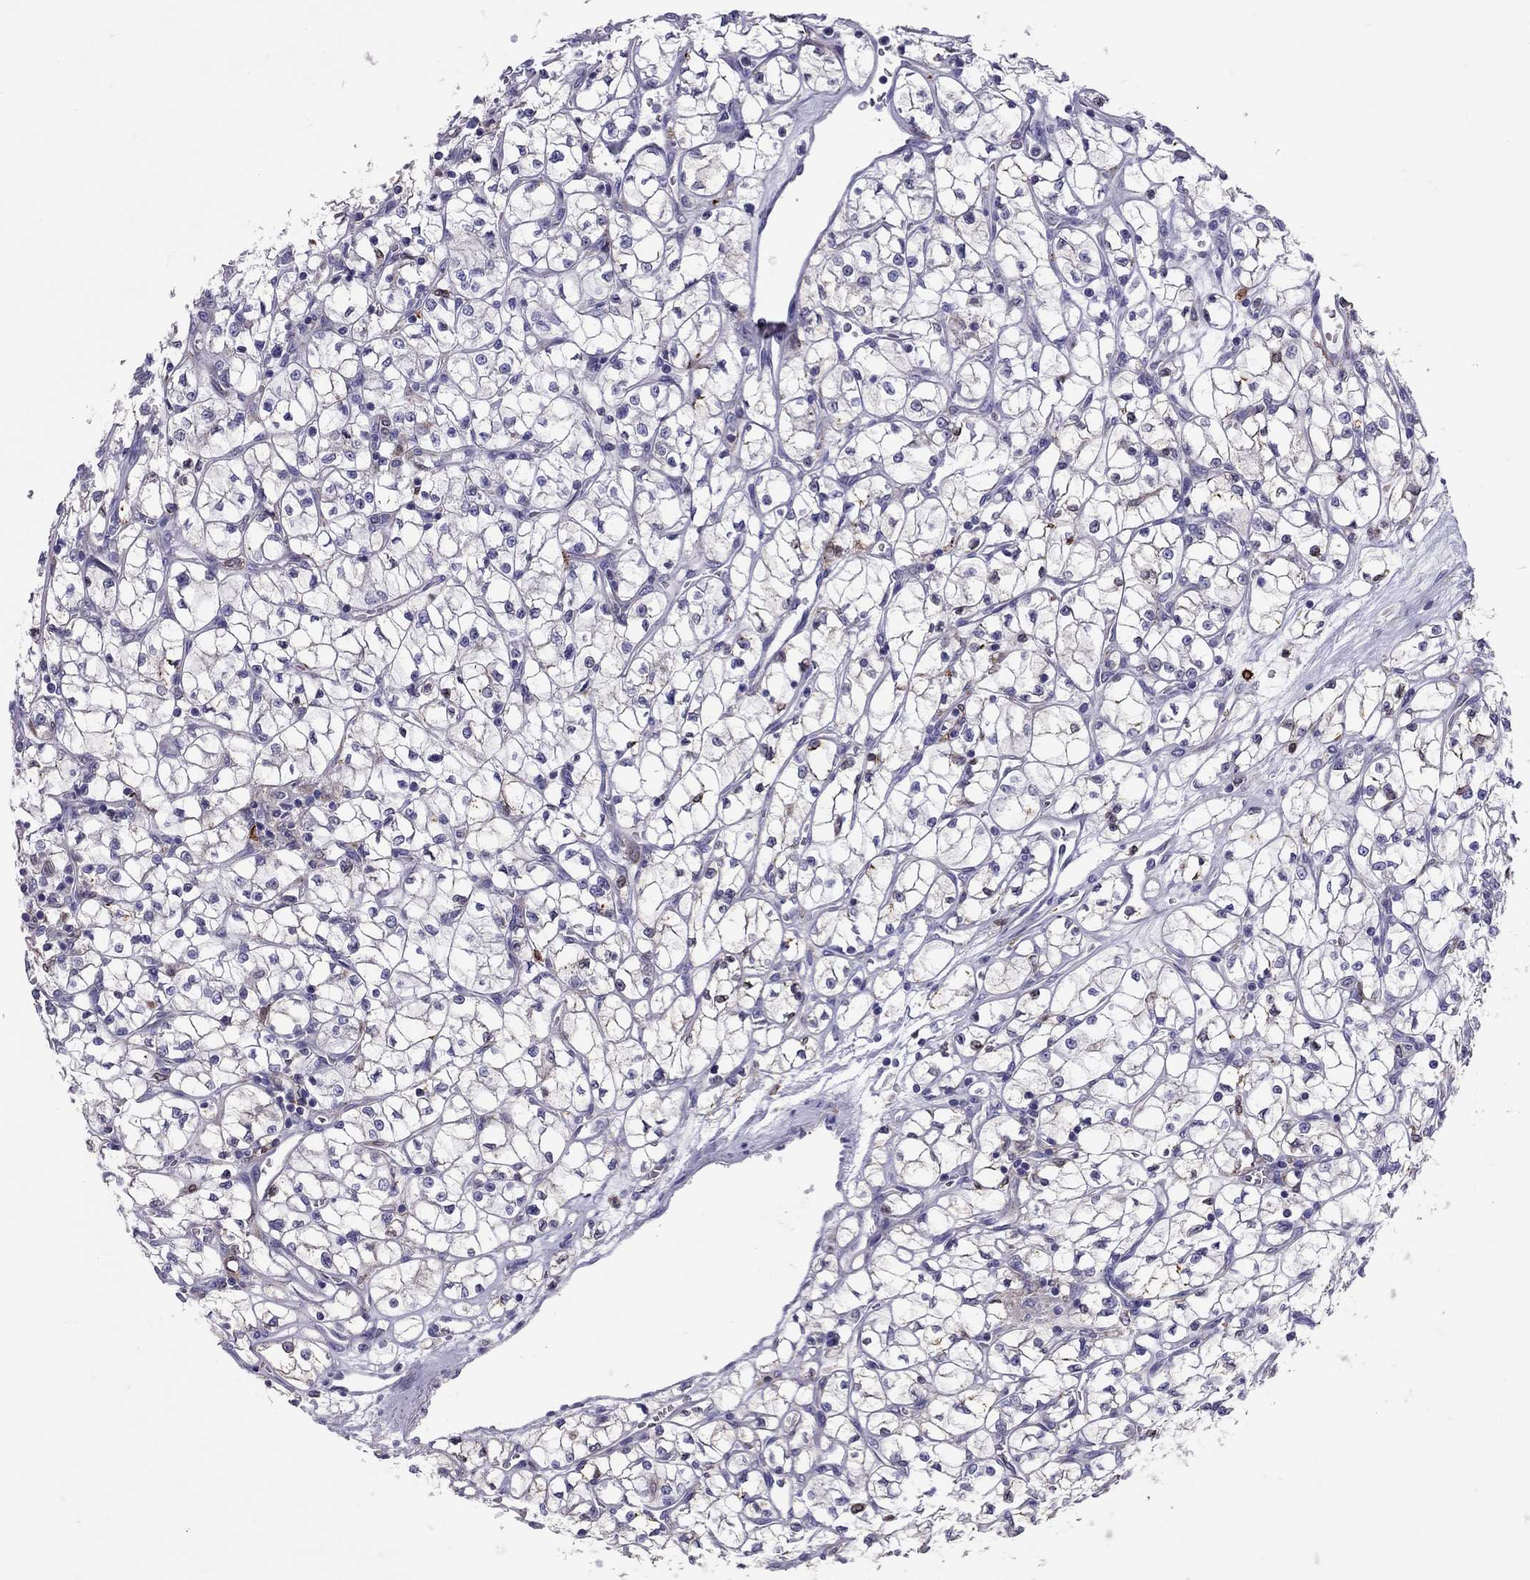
{"staining": {"intensity": "negative", "quantity": "none", "location": "none"}, "tissue": "renal cancer", "cell_type": "Tumor cells", "image_type": "cancer", "snomed": [{"axis": "morphology", "description": "Adenocarcinoma, NOS"}, {"axis": "topography", "description": "Kidney"}], "caption": "This is an immunohistochemistry (IHC) image of human renal cancer (adenocarcinoma). There is no staining in tumor cells.", "gene": "ADORA2A", "patient": {"sex": "female", "age": 64}}